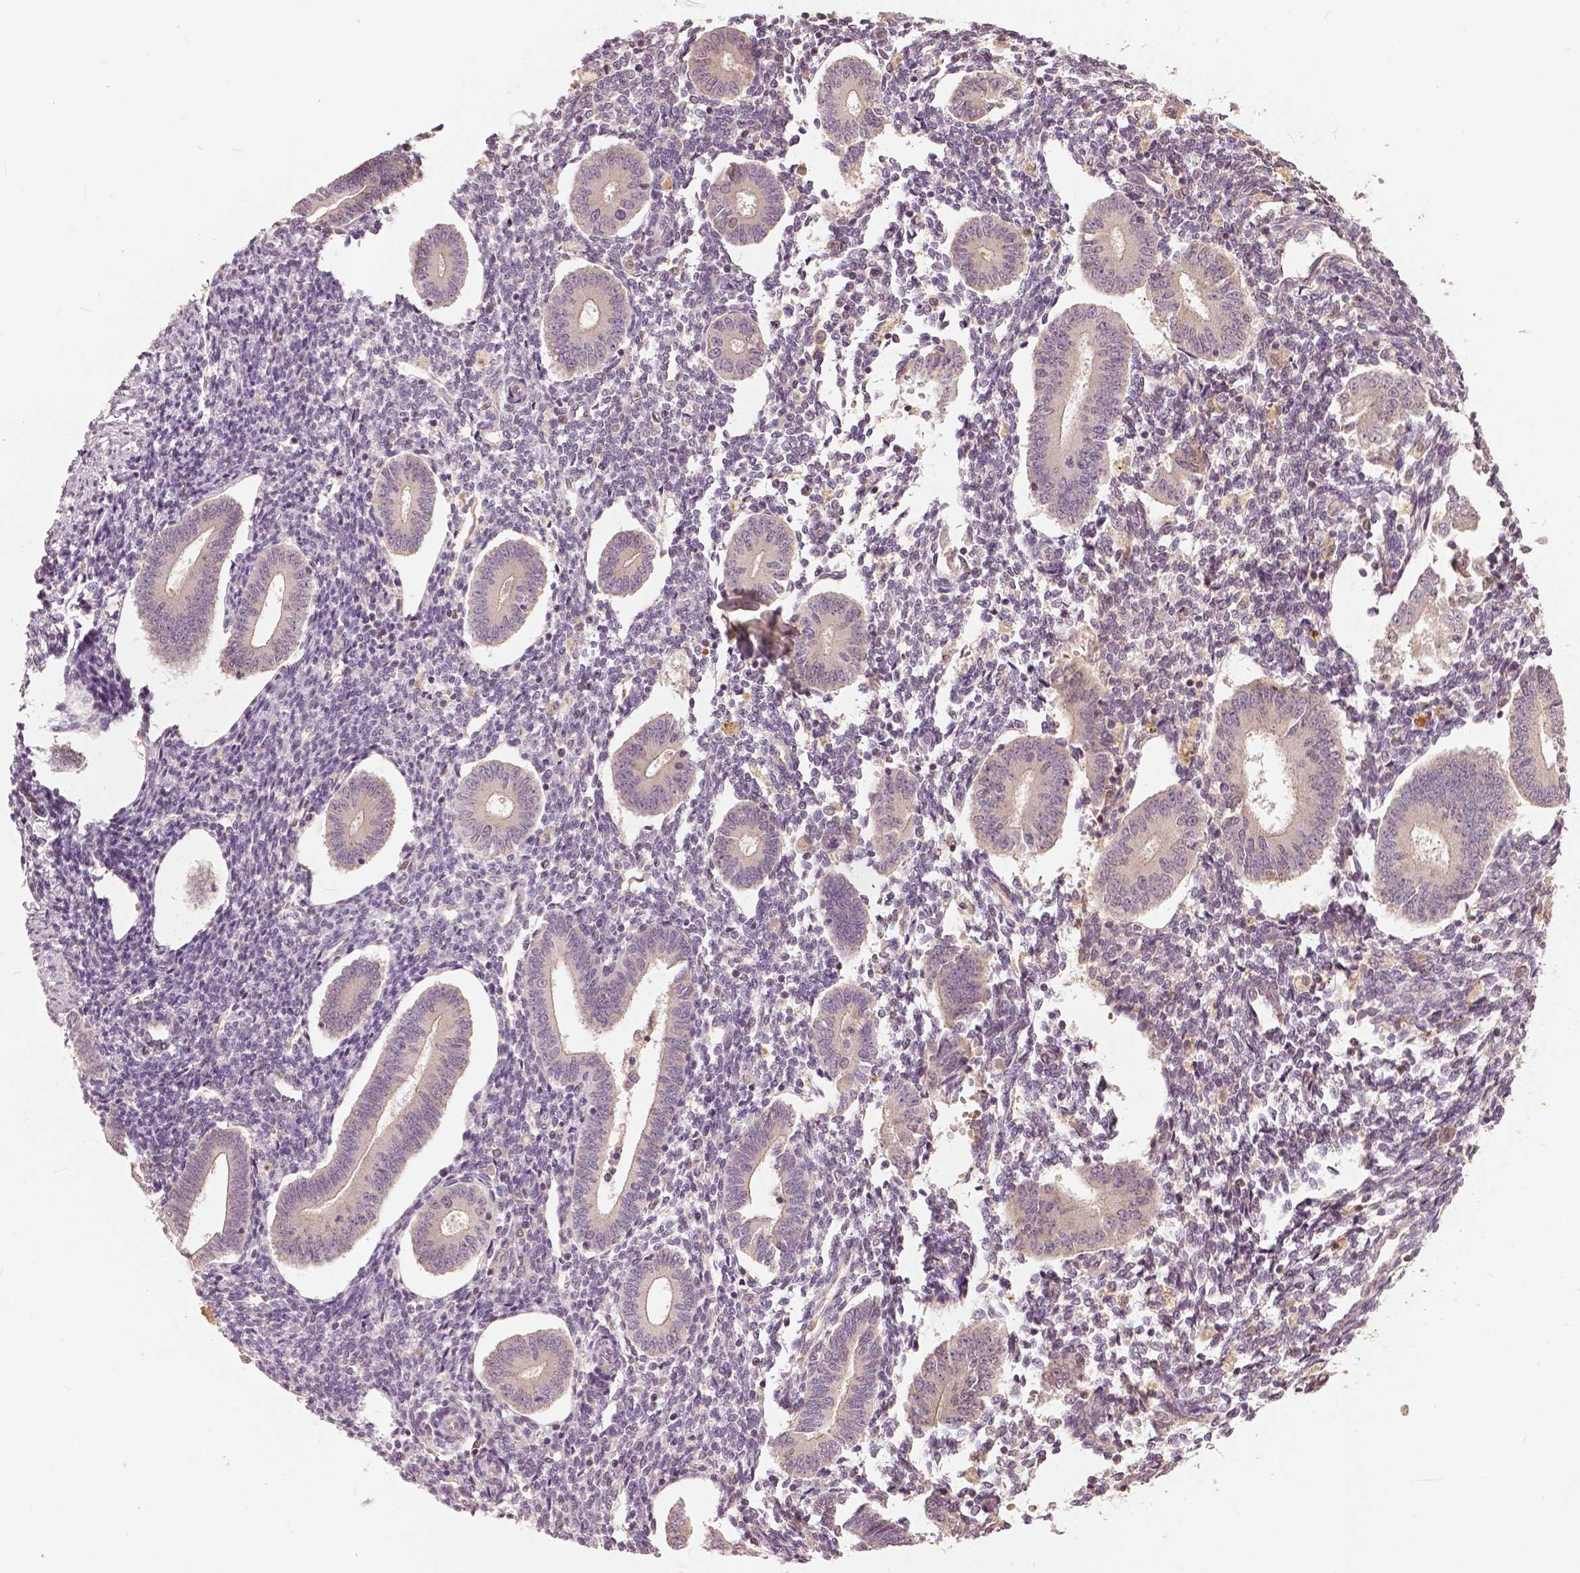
{"staining": {"intensity": "negative", "quantity": "none", "location": "none"}, "tissue": "endometrium", "cell_type": "Cells in endometrial stroma", "image_type": "normal", "snomed": [{"axis": "morphology", "description": "Normal tissue, NOS"}, {"axis": "topography", "description": "Endometrium"}], "caption": "Immunohistochemistry (IHC) of normal endometrium reveals no positivity in cells in endometrial stroma.", "gene": "ANGPTL4", "patient": {"sex": "female", "age": 40}}